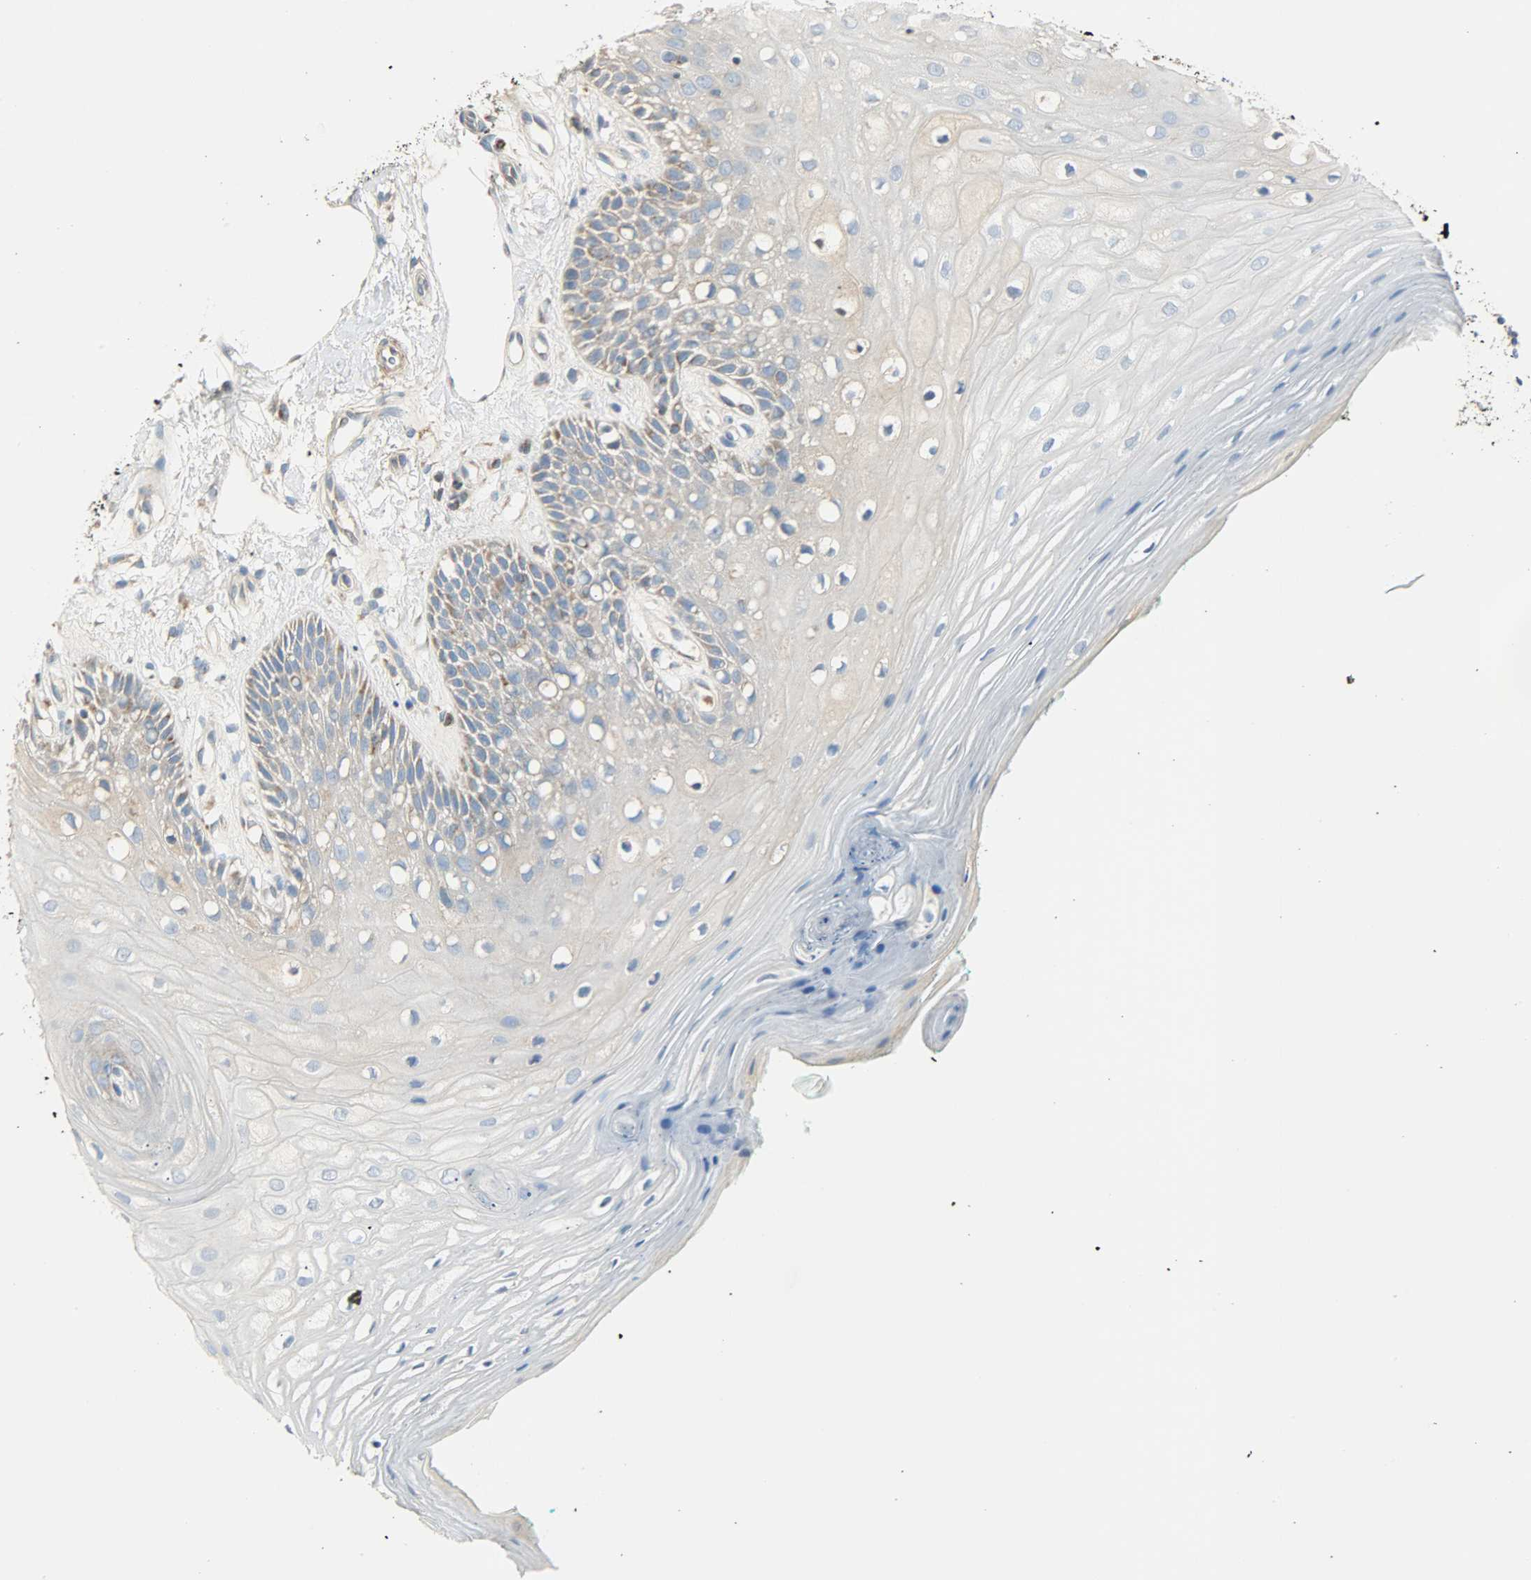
{"staining": {"intensity": "weak", "quantity": "25%-75%", "location": "cytoplasmic/membranous"}, "tissue": "oral mucosa", "cell_type": "Squamous epithelial cells", "image_type": "normal", "snomed": [{"axis": "morphology", "description": "Normal tissue, NOS"}, {"axis": "morphology", "description": "Squamous cell carcinoma, NOS"}, {"axis": "topography", "description": "Skeletal muscle"}, {"axis": "topography", "description": "Oral tissue"}, {"axis": "topography", "description": "Head-Neck"}], "caption": "Normal oral mucosa demonstrates weak cytoplasmic/membranous expression in approximately 25%-75% of squamous epithelial cells, visualized by immunohistochemistry. (DAB (3,3'-diaminobenzidine) IHC with brightfield microscopy, high magnification).", "gene": "NNT", "patient": {"sex": "female", "age": 84}}